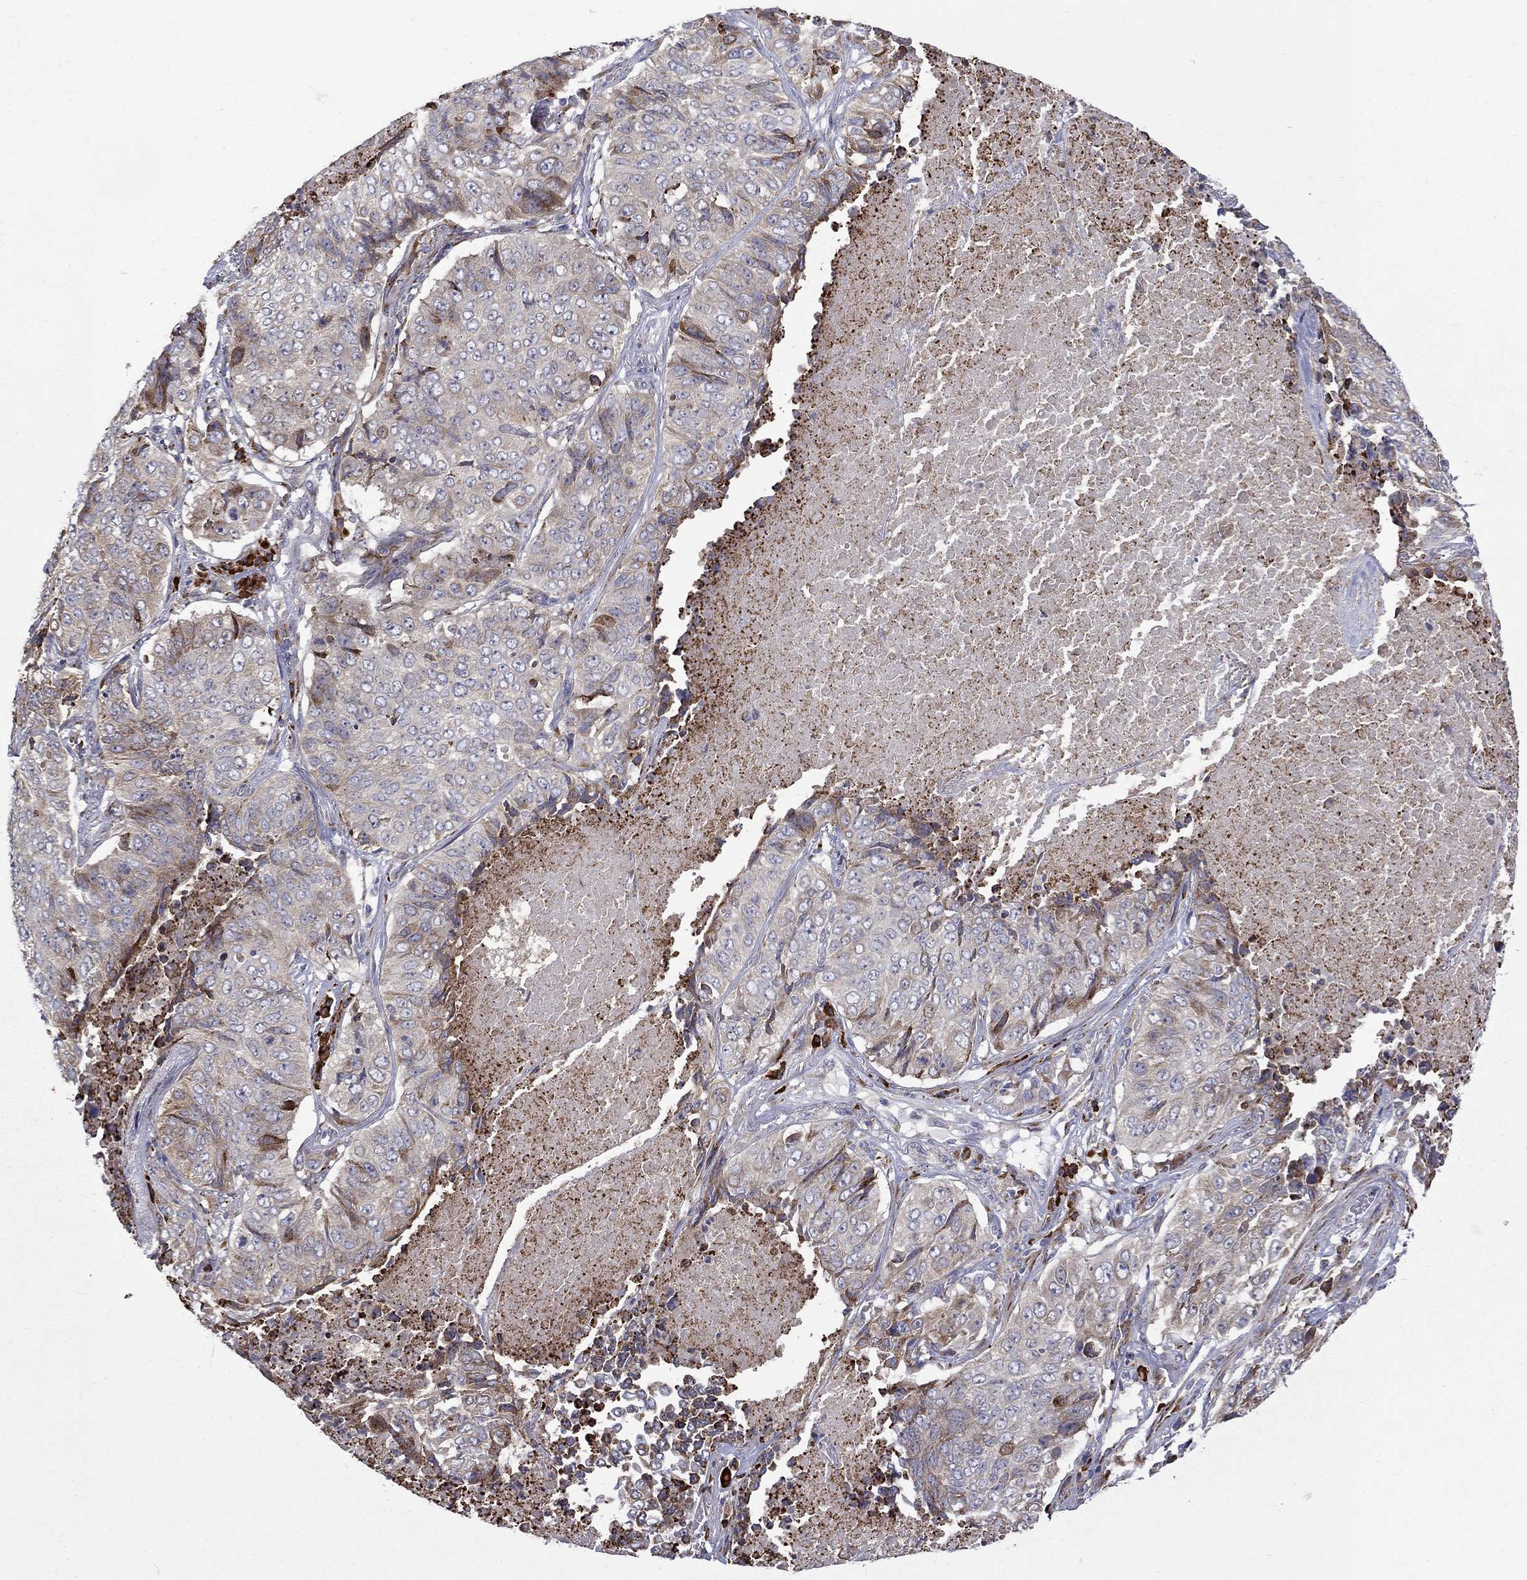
{"staining": {"intensity": "moderate", "quantity": "<25%", "location": "cytoplasmic/membranous,nuclear"}, "tissue": "lung cancer", "cell_type": "Tumor cells", "image_type": "cancer", "snomed": [{"axis": "morphology", "description": "Normal tissue, NOS"}, {"axis": "morphology", "description": "Squamous cell carcinoma, NOS"}, {"axis": "topography", "description": "Bronchus"}, {"axis": "topography", "description": "Lung"}], "caption": "Brown immunohistochemical staining in lung cancer (squamous cell carcinoma) demonstrates moderate cytoplasmic/membranous and nuclear expression in approximately <25% of tumor cells. Using DAB (3,3'-diaminobenzidine) (brown) and hematoxylin (blue) stains, captured at high magnification using brightfield microscopy.", "gene": "ASNS", "patient": {"sex": "male", "age": 64}}